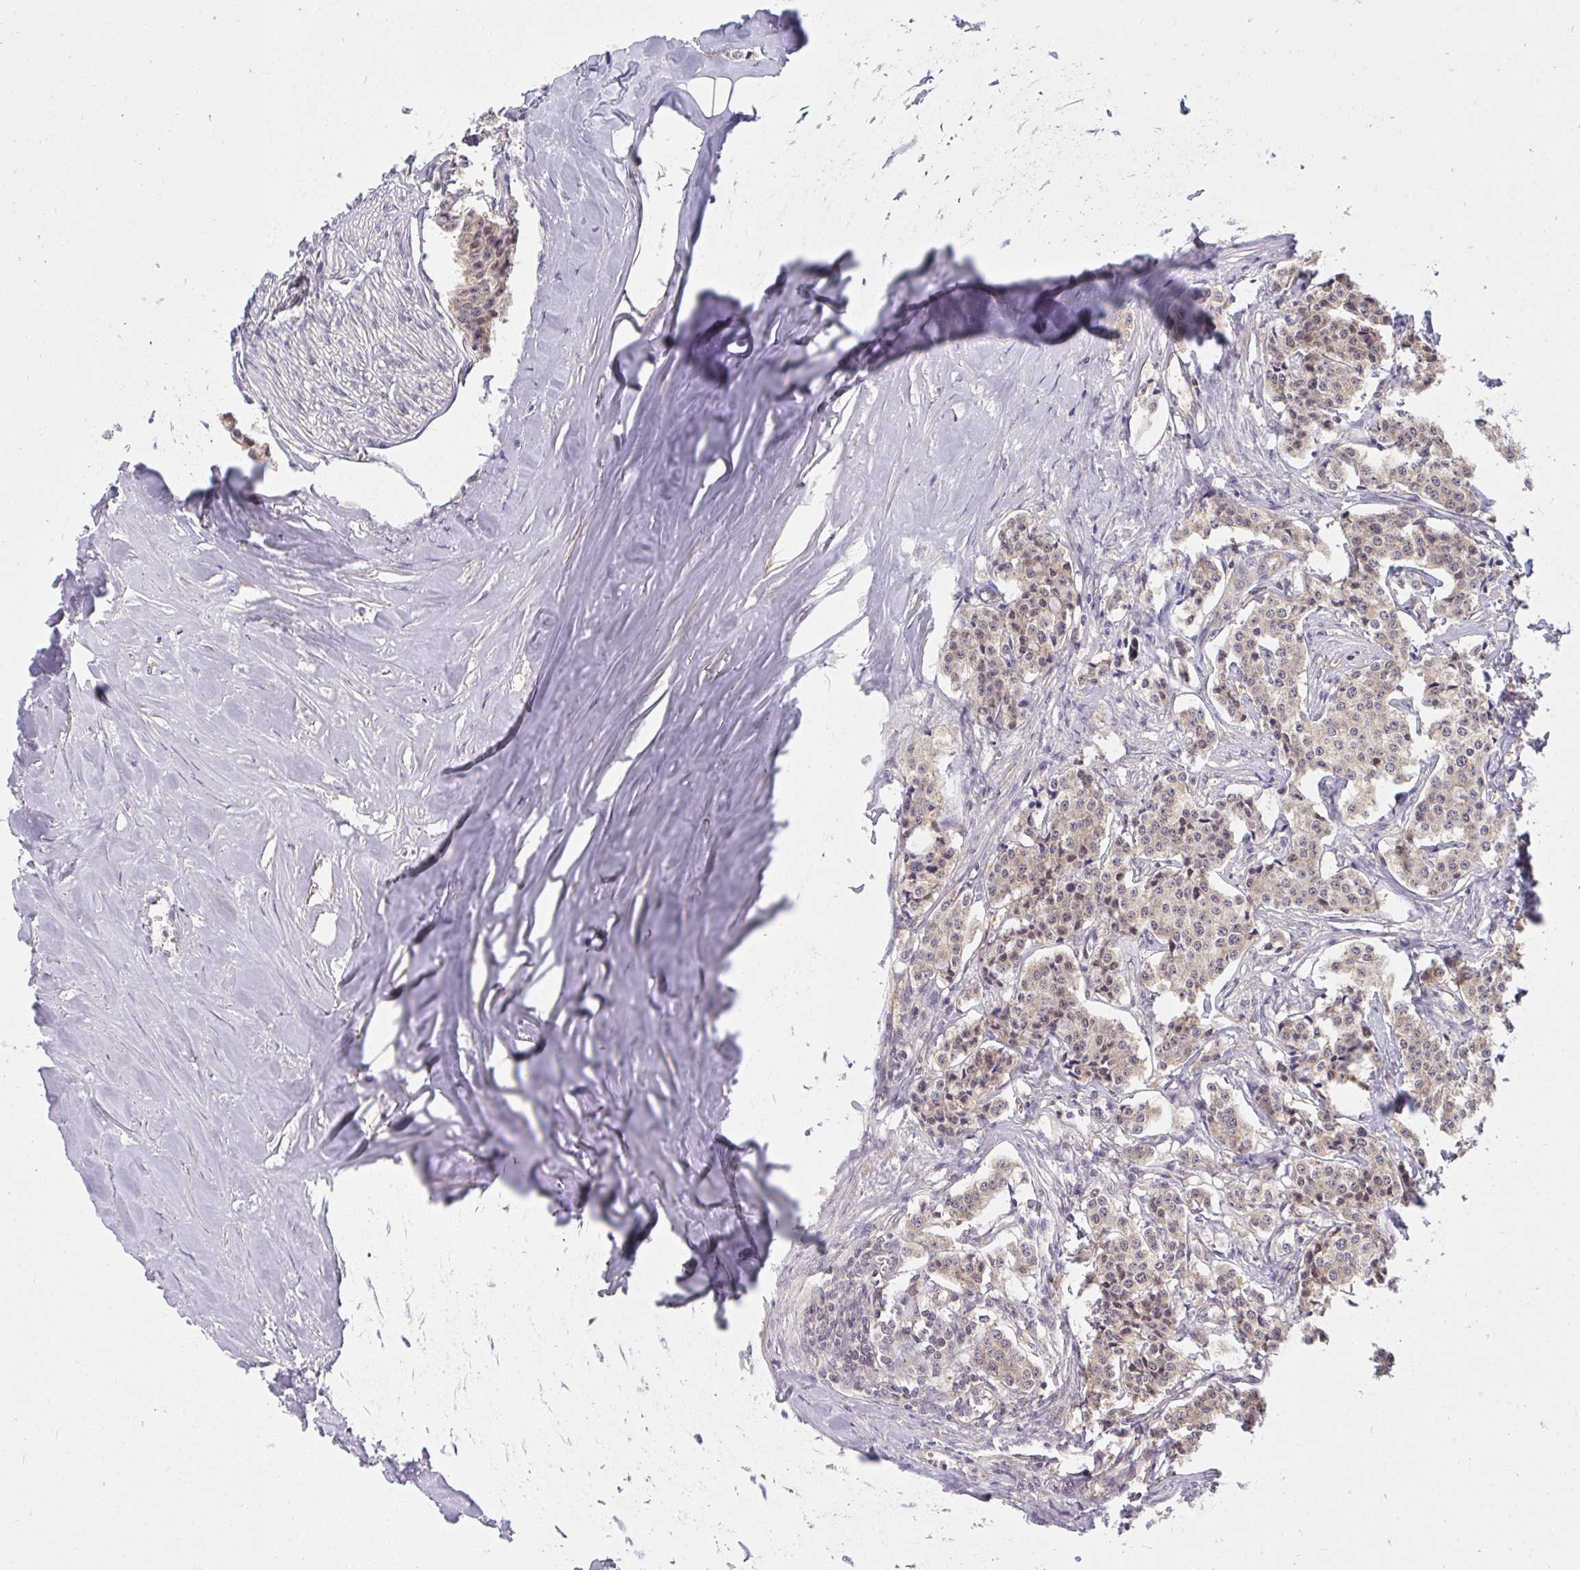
{"staining": {"intensity": "weak", "quantity": ">75%", "location": "cytoplasmic/membranous"}, "tissue": "carcinoid", "cell_type": "Tumor cells", "image_type": "cancer", "snomed": [{"axis": "morphology", "description": "Carcinoid, malignant, NOS"}, {"axis": "topography", "description": "Small intestine"}], "caption": "Weak cytoplasmic/membranous protein staining is identified in approximately >75% of tumor cells in carcinoid.", "gene": "C19orf54", "patient": {"sex": "female", "age": 64}}